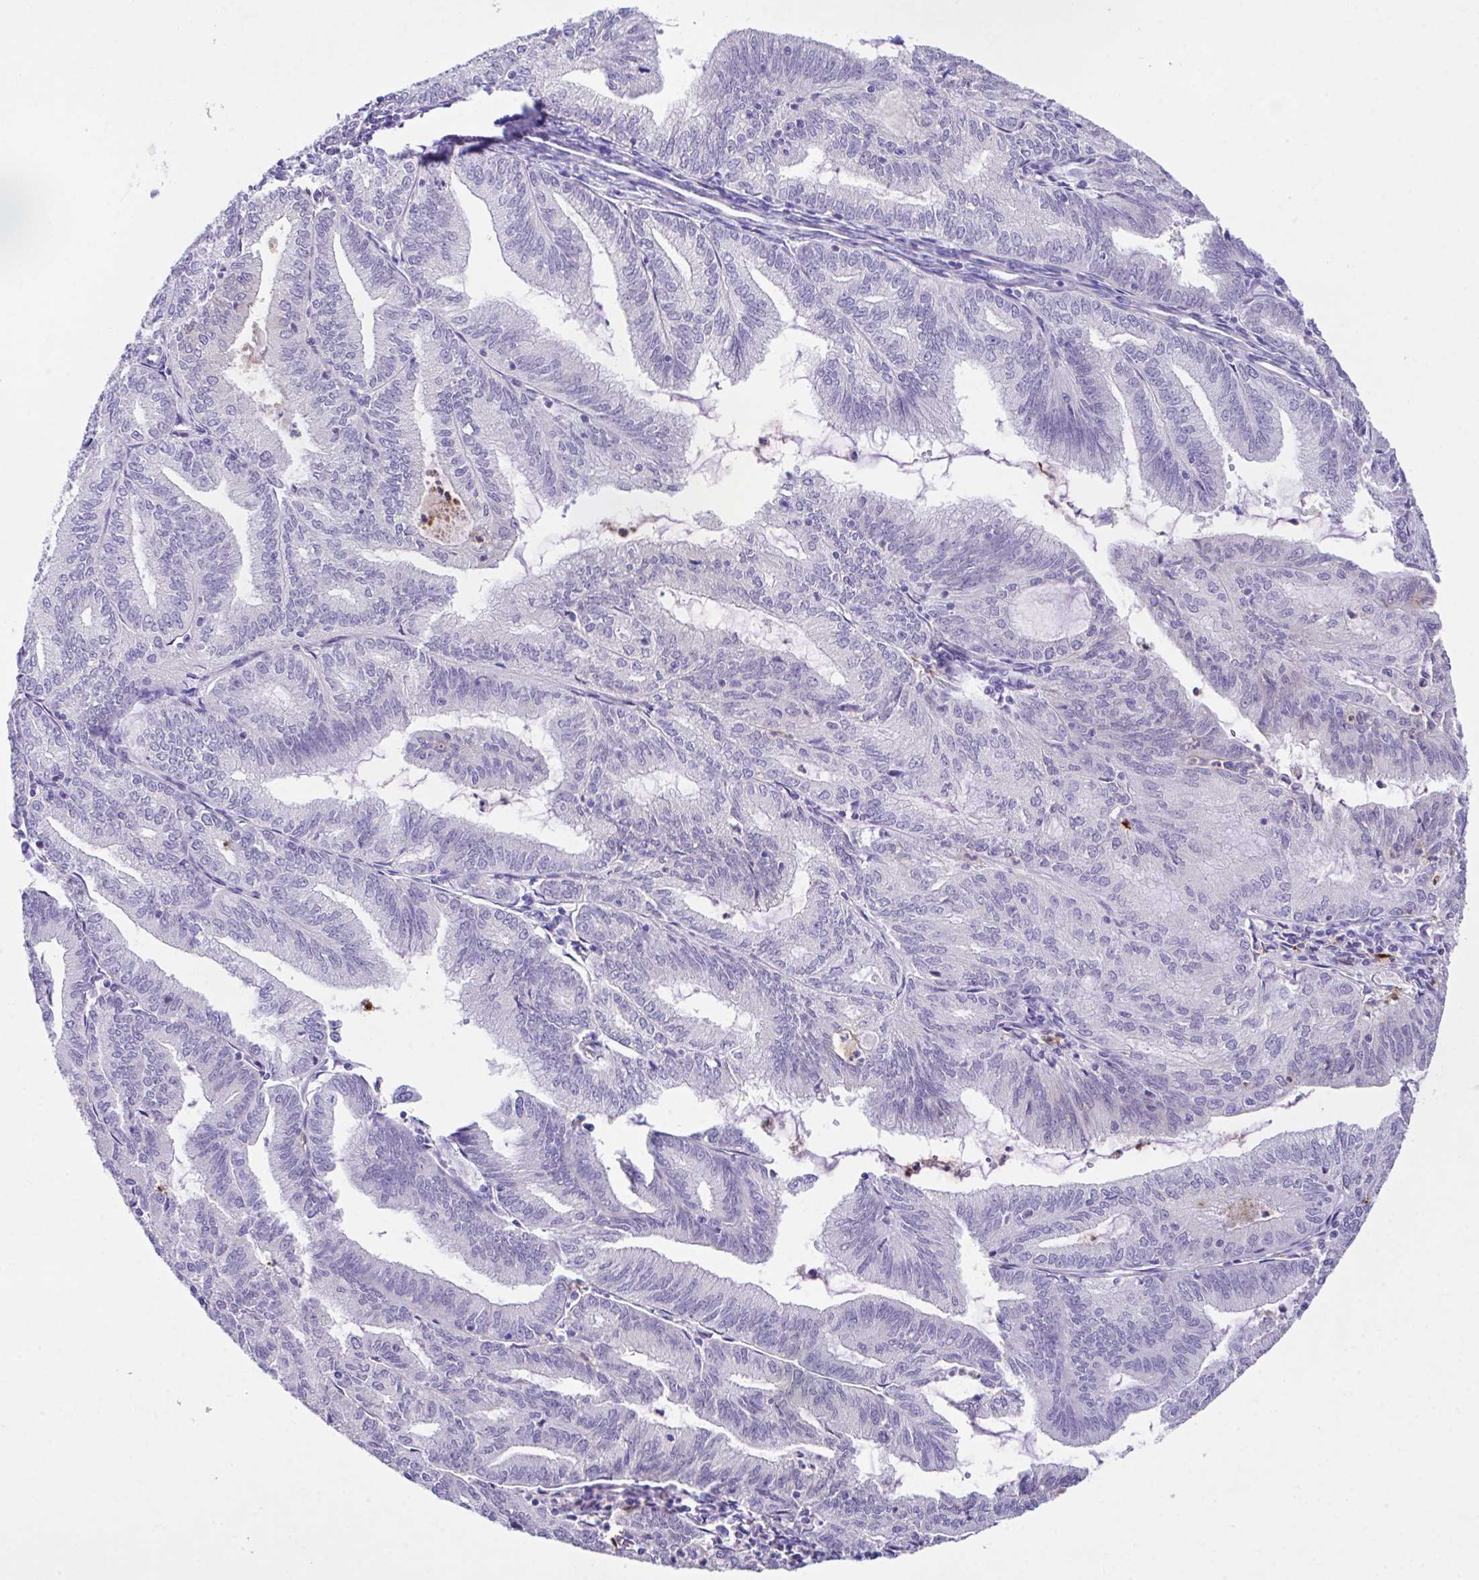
{"staining": {"intensity": "negative", "quantity": "none", "location": "none"}, "tissue": "endometrial cancer", "cell_type": "Tumor cells", "image_type": "cancer", "snomed": [{"axis": "morphology", "description": "Adenocarcinoma, NOS"}, {"axis": "topography", "description": "Endometrium"}], "caption": "The immunohistochemistry image has no significant positivity in tumor cells of endometrial adenocarcinoma tissue.", "gene": "HOXB4", "patient": {"sex": "female", "age": 70}}